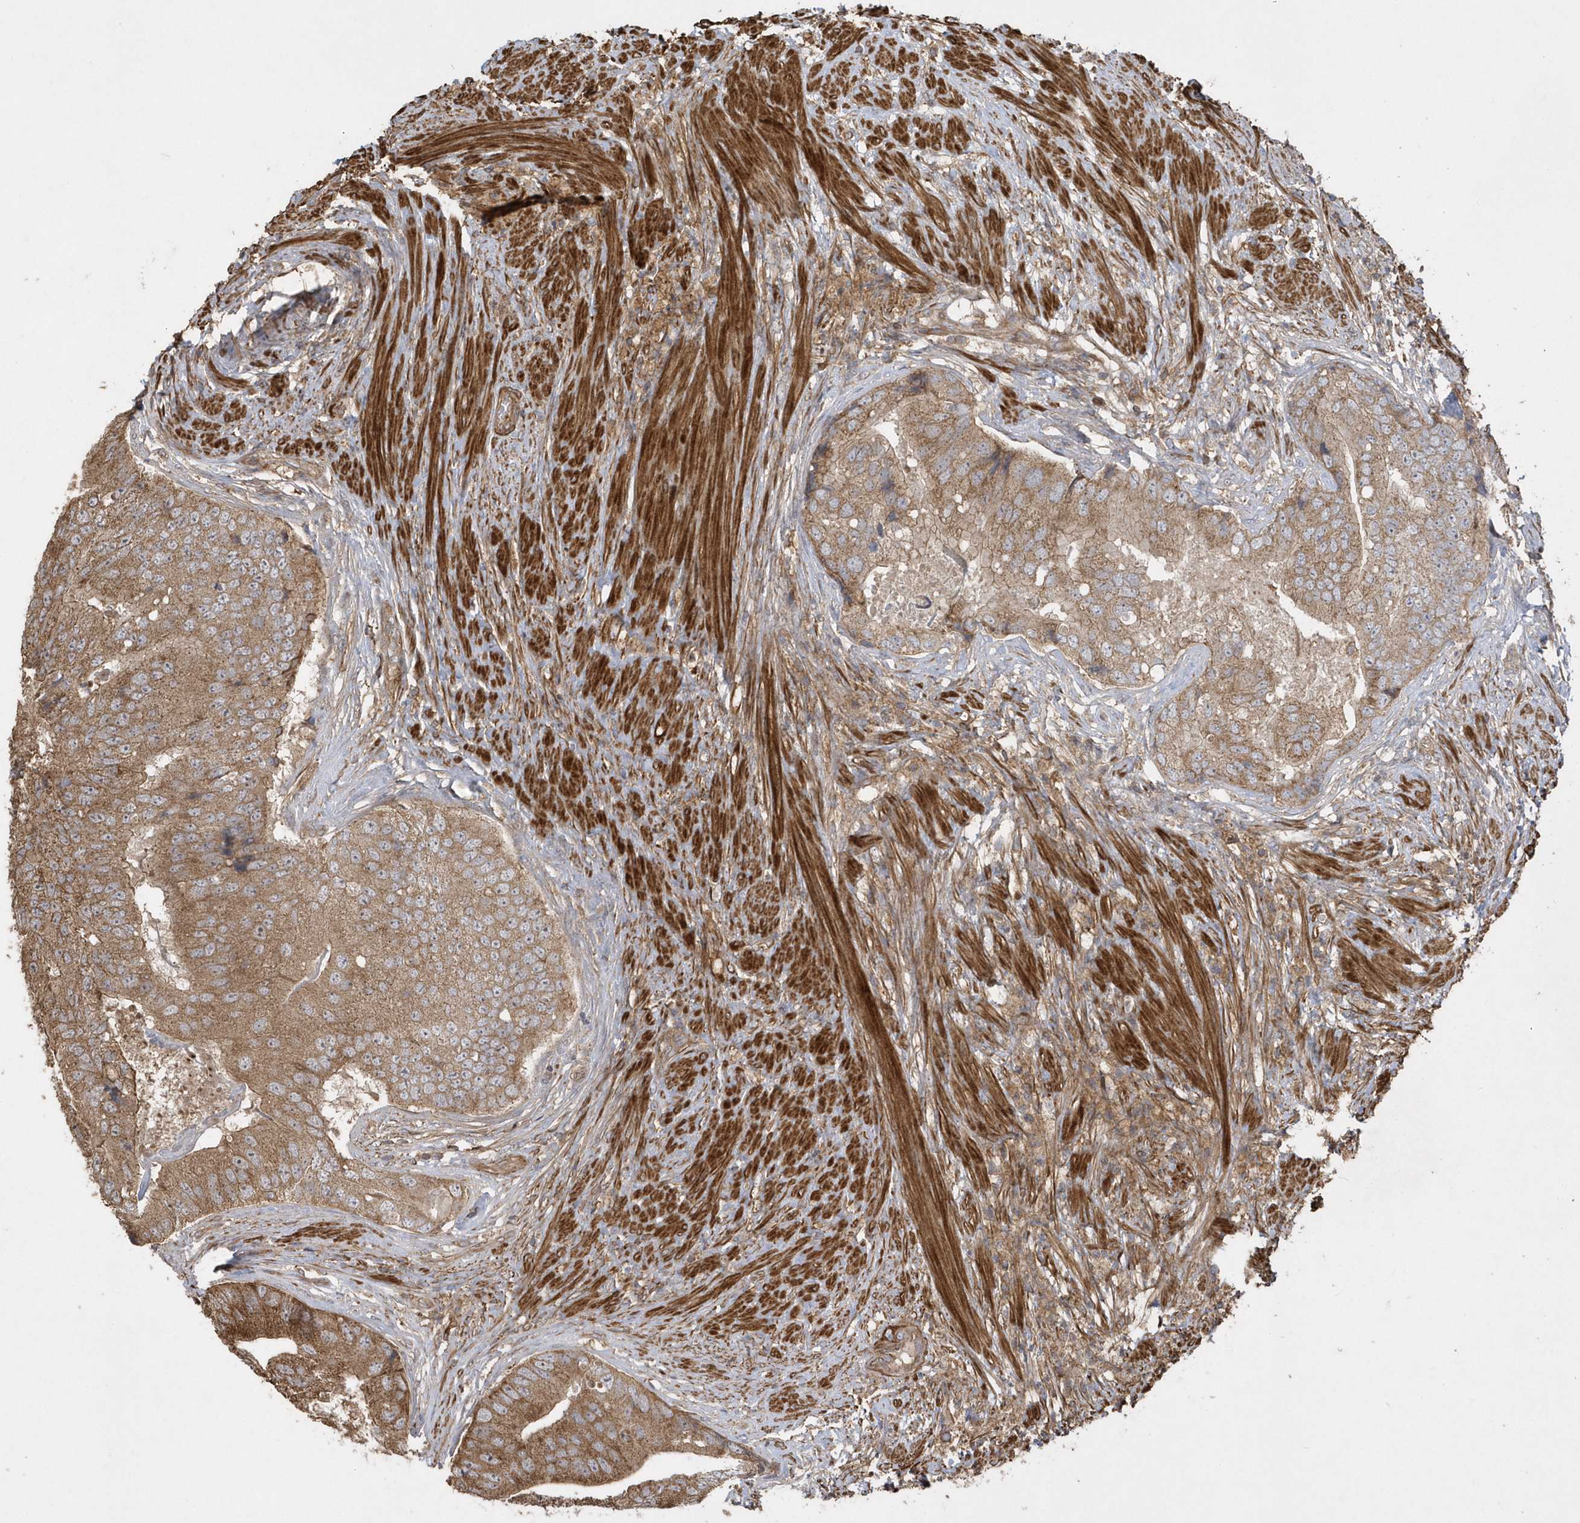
{"staining": {"intensity": "moderate", "quantity": ">75%", "location": "cytoplasmic/membranous"}, "tissue": "prostate cancer", "cell_type": "Tumor cells", "image_type": "cancer", "snomed": [{"axis": "morphology", "description": "Adenocarcinoma, High grade"}, {"axis": "topography", "description": "Prostate"}], "caption": "Human prostate high-grade adenocarcinoma stained for a protein (brown) reveals moderate cytoplasmic/membranous positive staining in about >75% of tumor cells.", "gene": "SENP8", "patient": {"sex": "male", "age": 70}}